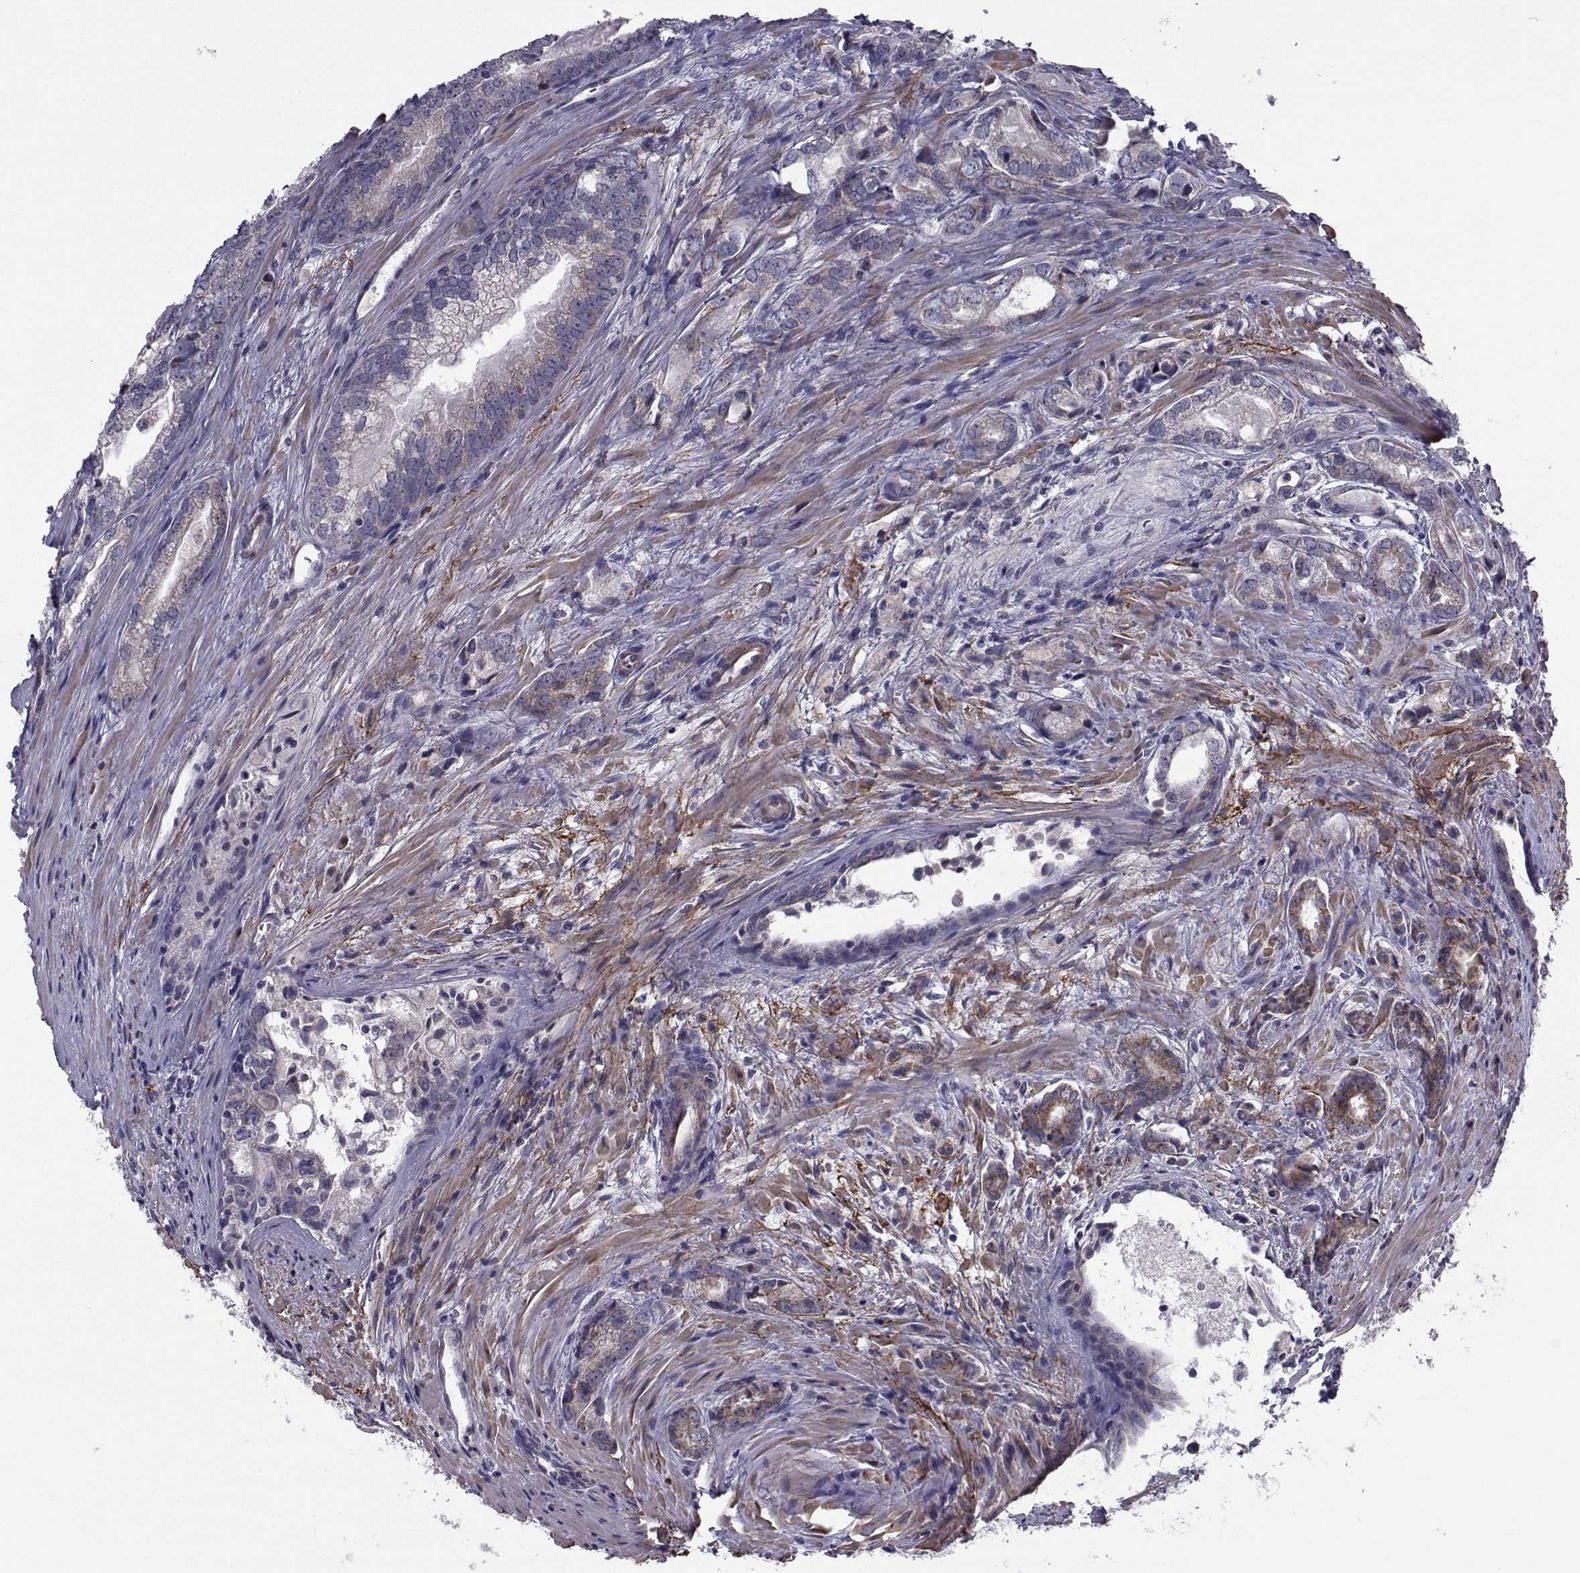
{"staining": {"intensity": "moderate", "quantity": "<25%", "location": "cytoplasmic/membranous"}, "tissue": "prostate cancer", "cell_type": "Tumor cells", "image_type": "cancer", "snomed": [{"axis": "morphology", "description": "Adenocarcinoma, NOS"}, {"axis": "morphology", "description": "Adenocarcinoma, High grade"}, {"axis": "topography", "description": "Prostate"}], "caption": "The image demonstrates immunohistochemical staining of prostate cancer. There is moderate cytoplasmic/membranous staining is appreciated in about <25% of tumor cells. (DAB (3,3'-diaminobenzidine) IHC with brightfield microscopy, high magnification).", "gene": "CFAP74", "patient": {"sex": "male", "age": 70}}